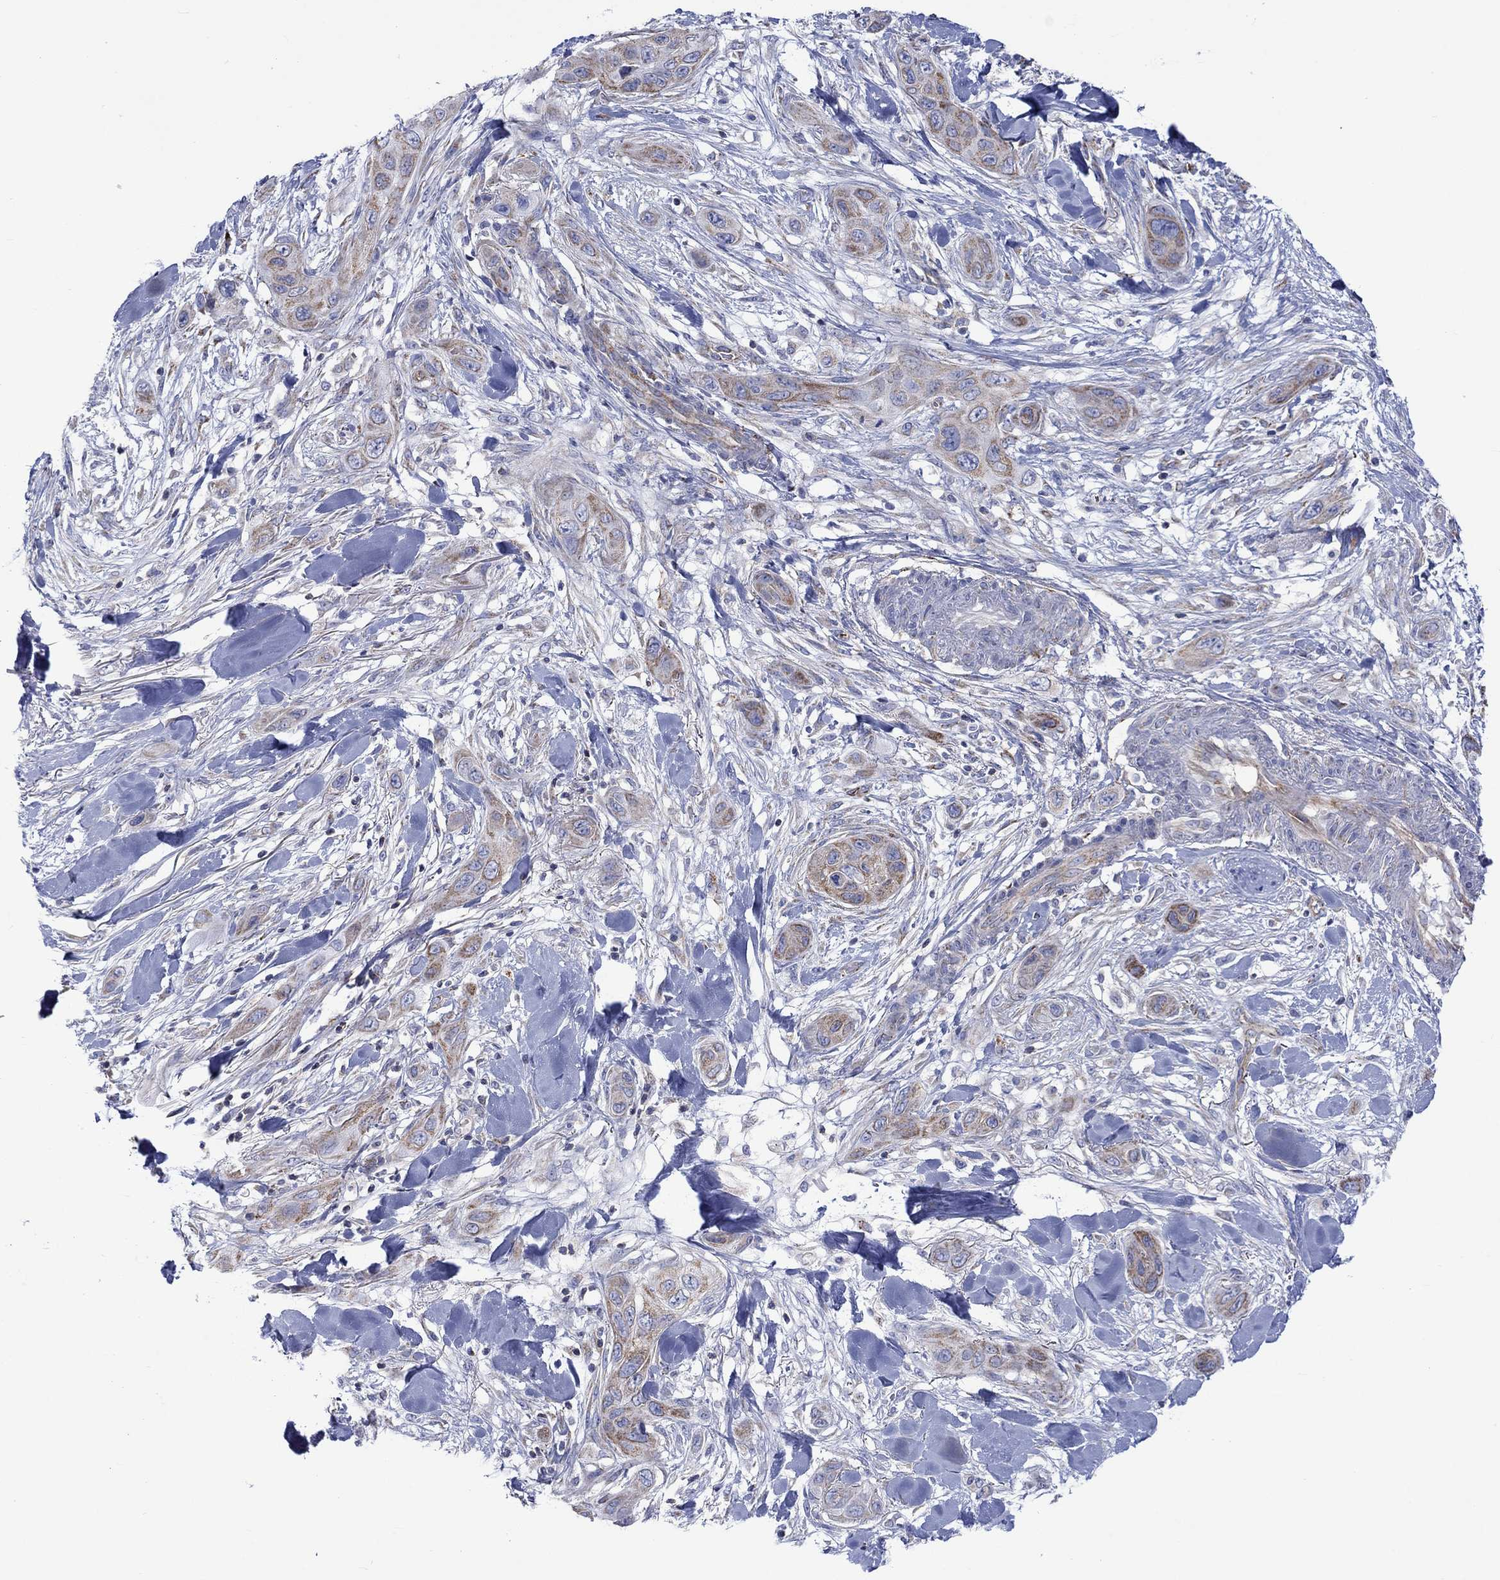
{"staining": {"intensity": "moderate", "quantity": "25%-75%", "location": "cytoplasmic/membranous"}, "tissue": "skin cancer", "cell_type": "Tumor cells", "image_type": "cancer", "snomed": [{"axis": "morphology", "description": "Squamous cell carcinoma, NOS"}, {"axis": "topography", "description": "Skin"}], "caption": "This histopathology image exhibits skin squamous cell carcinoma stained with immunohistochemistry to label a protein in brown. The cytoplasmic/membranous of tumor cells show moderate positivity for the protein. Nuclei are counter-stained blue.", "gene": "CISD1", "patient": {"sex": "male", "age": 78}}